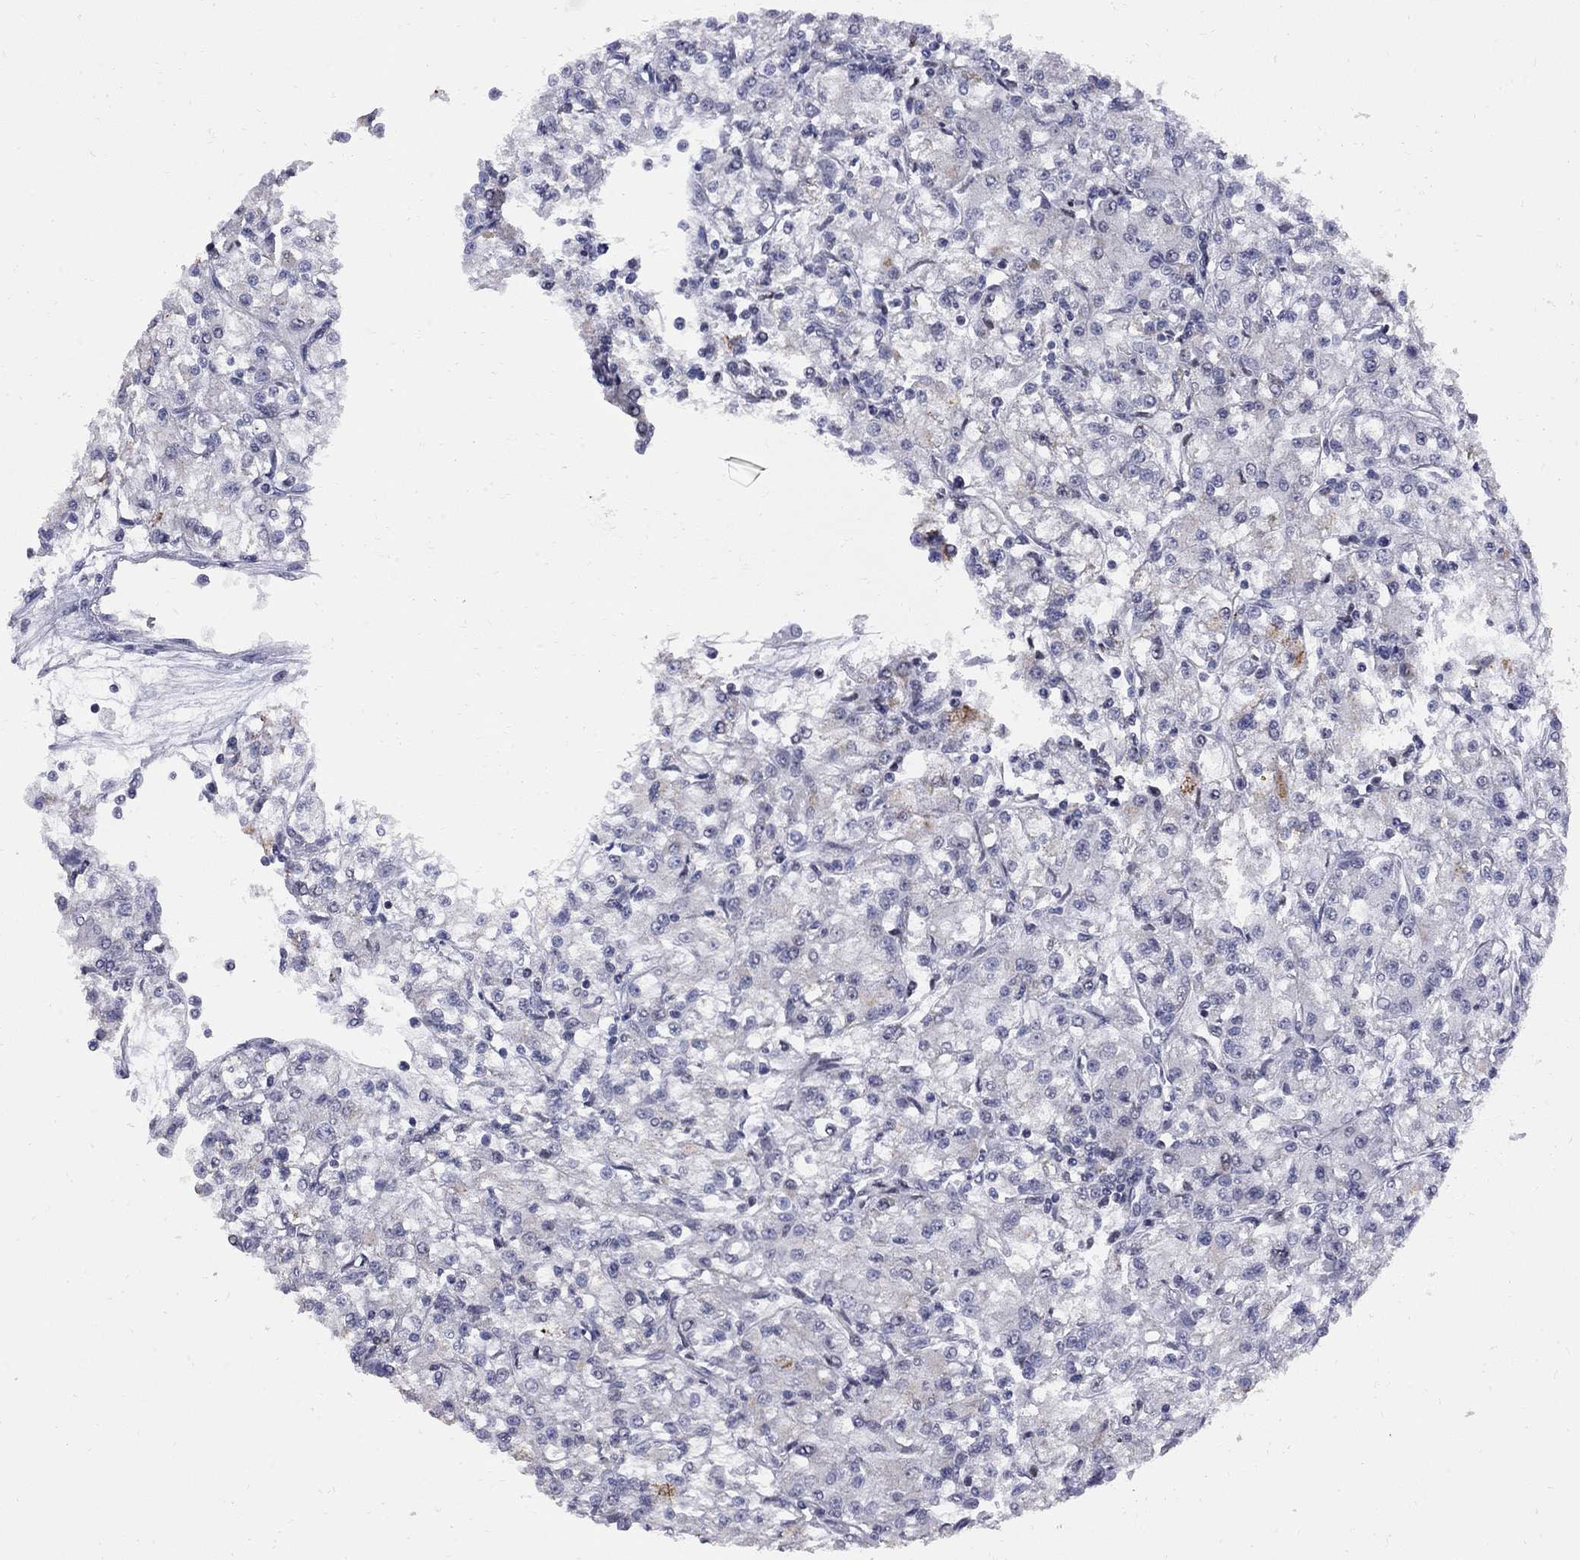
{"staining": {"intensity": "negative", "quantity": "none", "location": "none"}, "tissue": "renal cancer", "cell_type": "Tumor cells", "image_type": "cancer", "snomed": [{"axis": "morphology", "description": "Adenocarcinoma, NOS"}, {"axis": "topography", "description": "Kidney"}], "caption": "Tumor cells are negative for brown protein staining in renal adenocarcinoma.", "gene": "DHX33", "patient": {"sex": "female", "age": 59}}